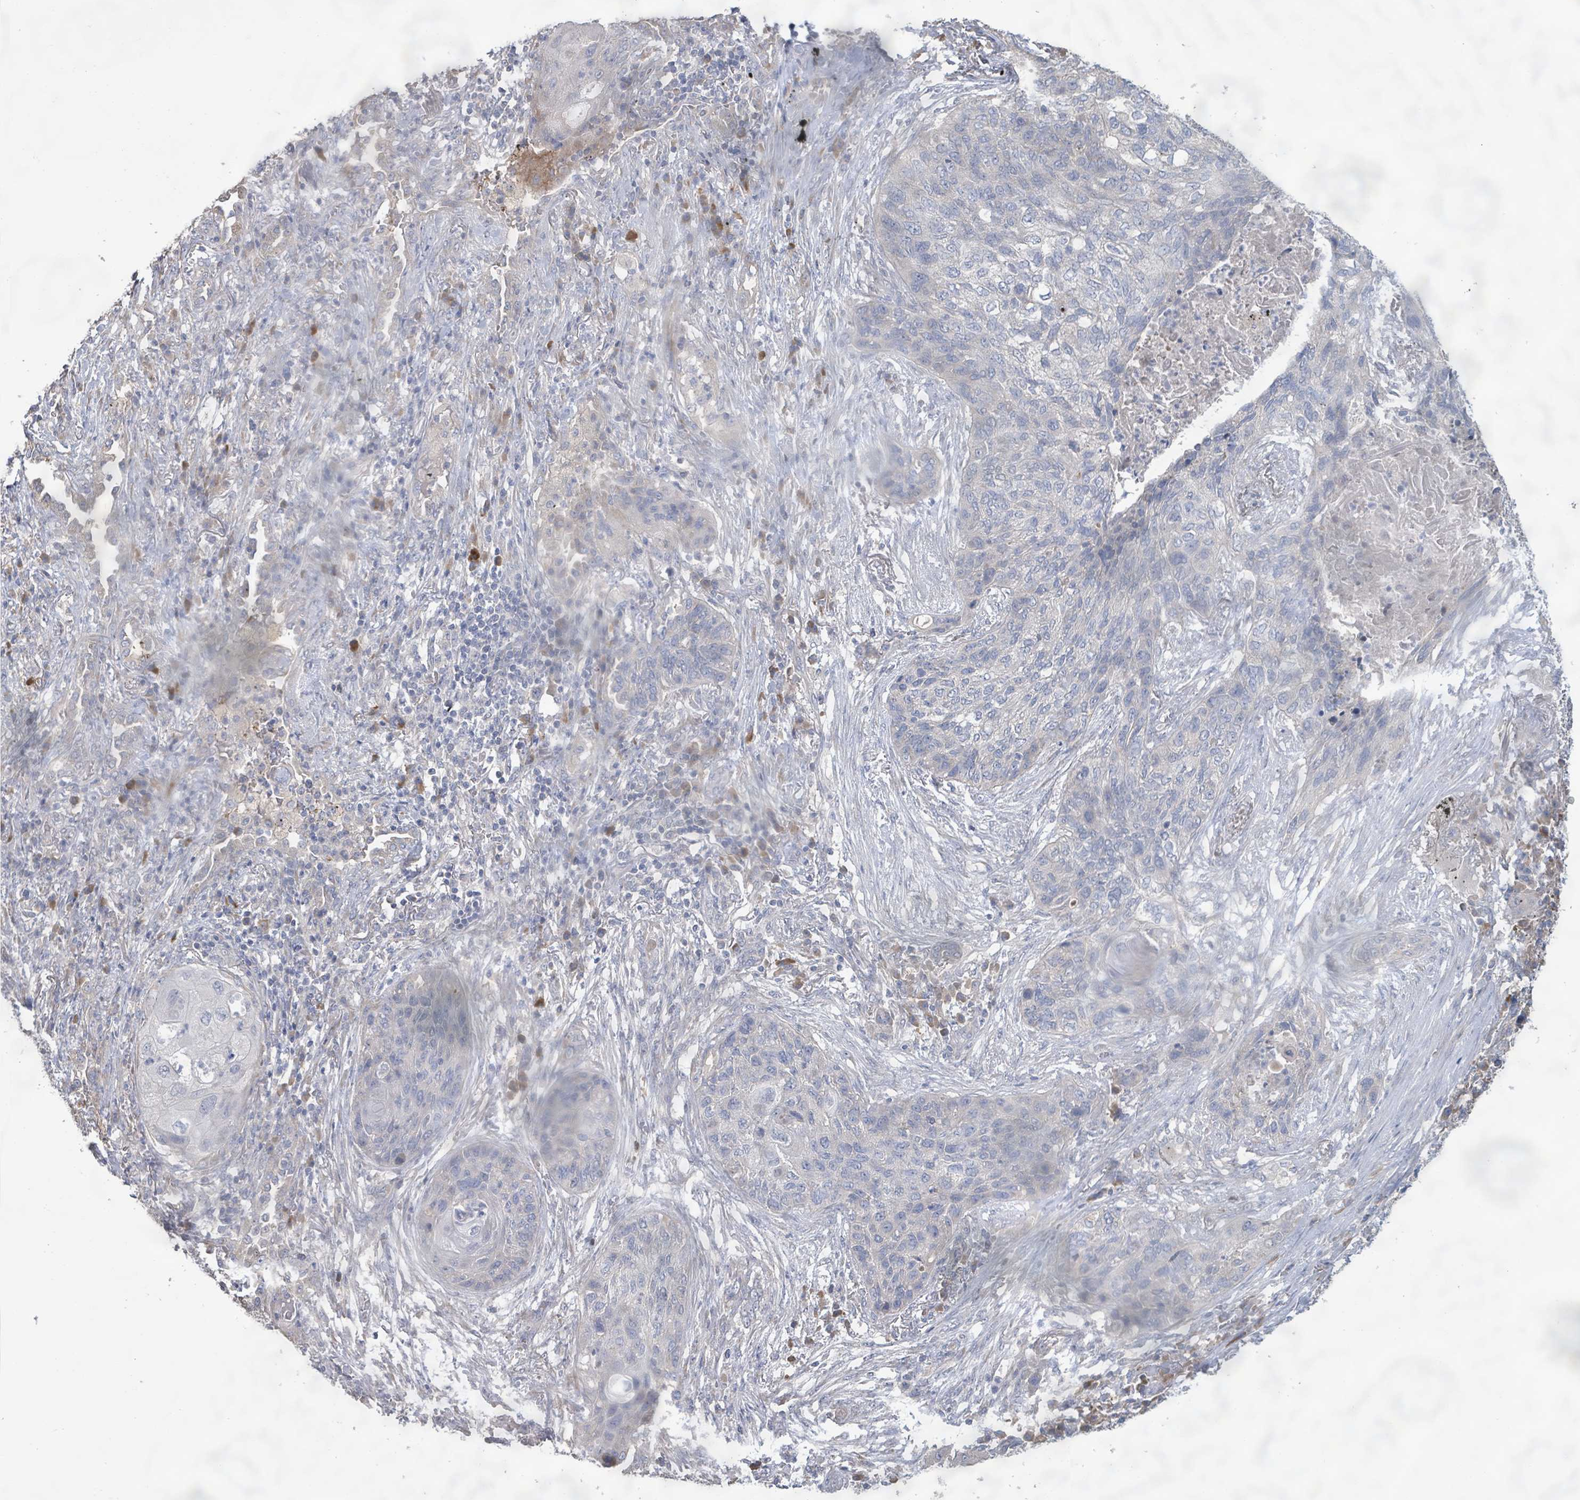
{"staining": {"intensity": "negative", "quantity": "none", "location": "none"}, "tissue": "lung cancer", "cell_type": "Tumor cells", "image_type": "cancer", "snomed": [{"axis": "morphology", "description": "Squamous cell carcinoma, NOS"}, {"axis": "topography", "description": "Lung"}], "caption": "An immunohistochemistry (IHC) image of lung cancer (squamous cell carcinoma) is shown. There is no staining in tumor cells of lung cancer (squamous cell carcinoma). (DAB (3,3'-diaminobenzidine) immunohistochemistry (IHC) with hematoxylin counter stain).", "gene": "KCNS2", "patient": {"sex": "female", "age": 63}}